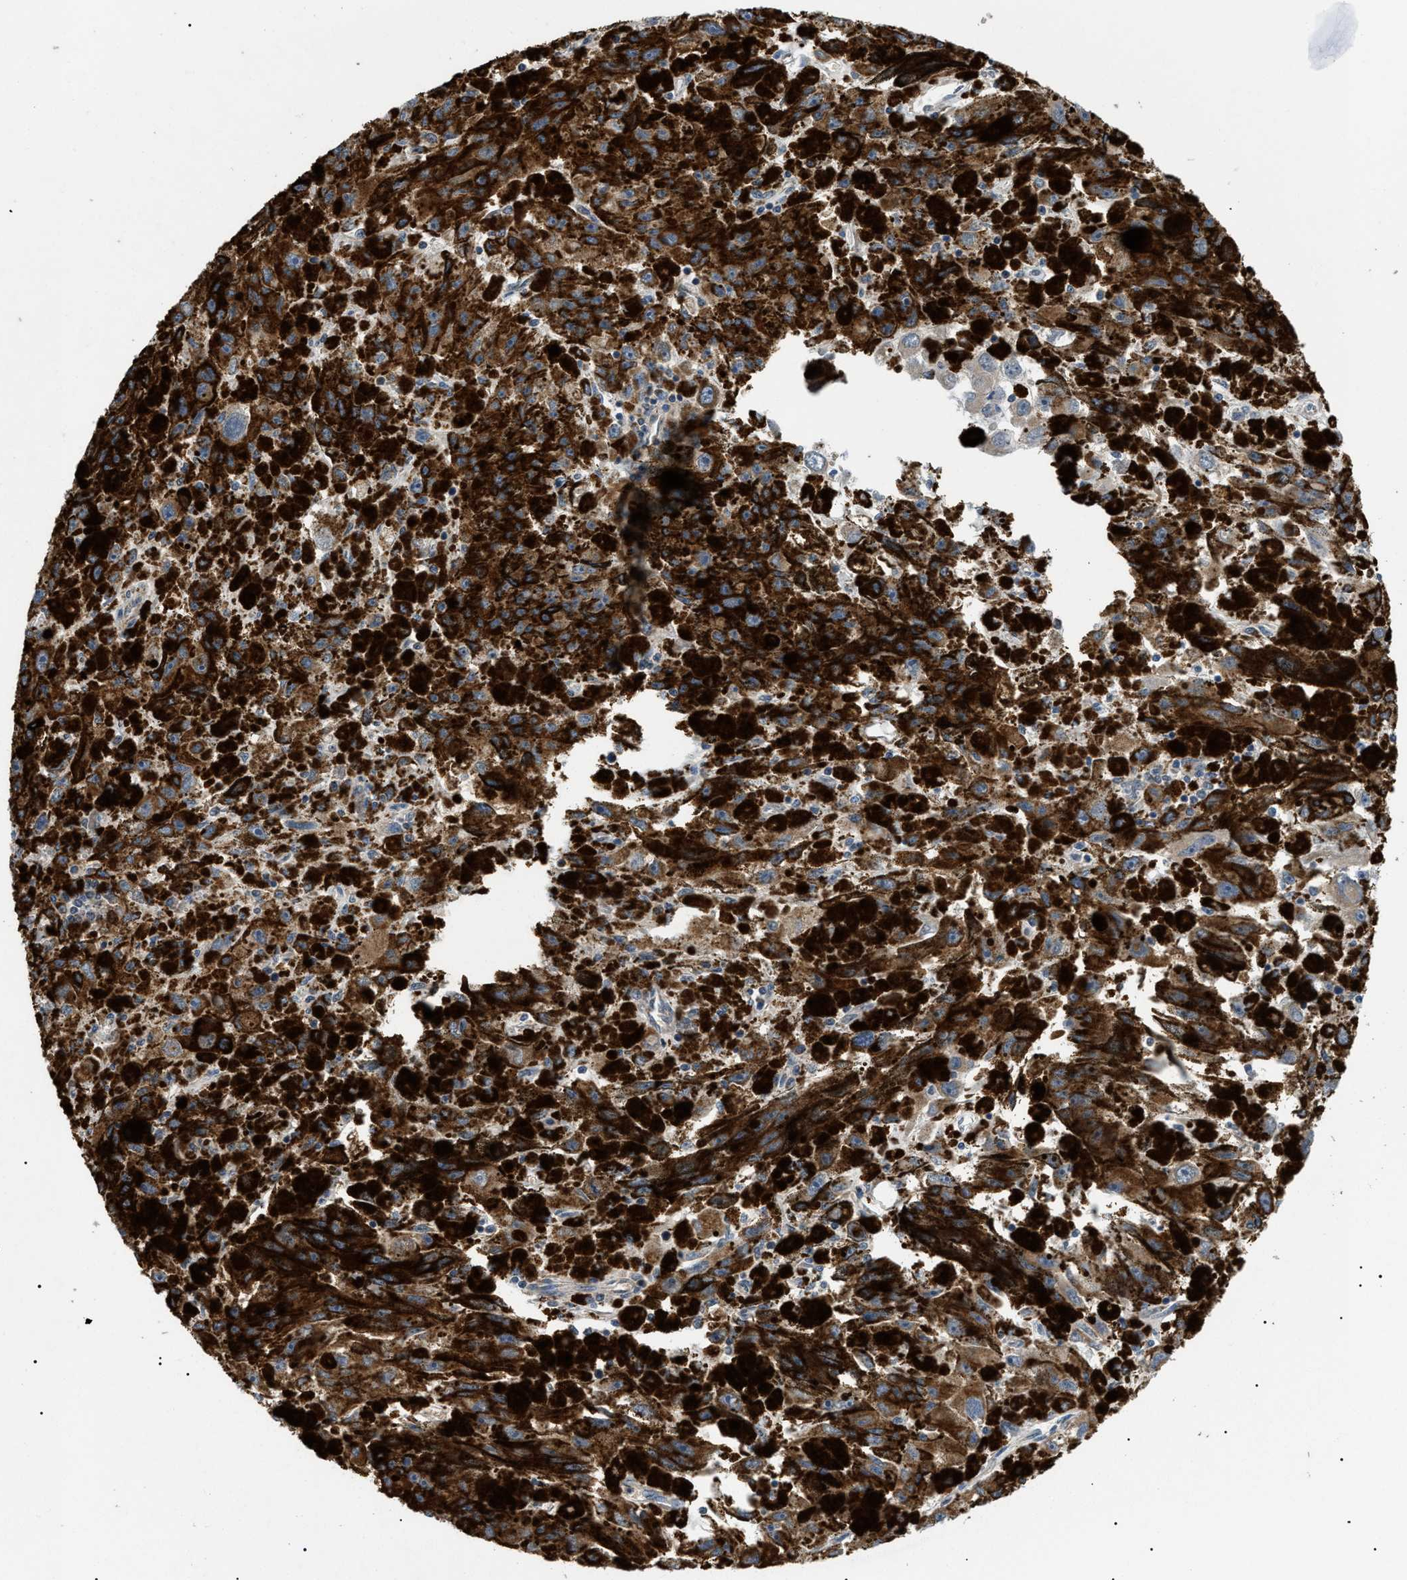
{"staining": {"intensity": "strong", "quantity": ">75%", "location": "cytoplasmic/membranous"}, "tissue": "melanoma", "cell_type": "Tumor cells", "image_type": "cancer", "snomed": [{"axis": "morphology", "description": "Malignant melanoma, NOS"}, {"axis": "topography", "description": "Skin"}], "caption": "A high amount of strong cytoplasmic/membranous positivity is present in about >75% of tumor cells in melanoma tissue.", "gene": "TOMM6", "patient": {"sex": "female", "age": 104}}